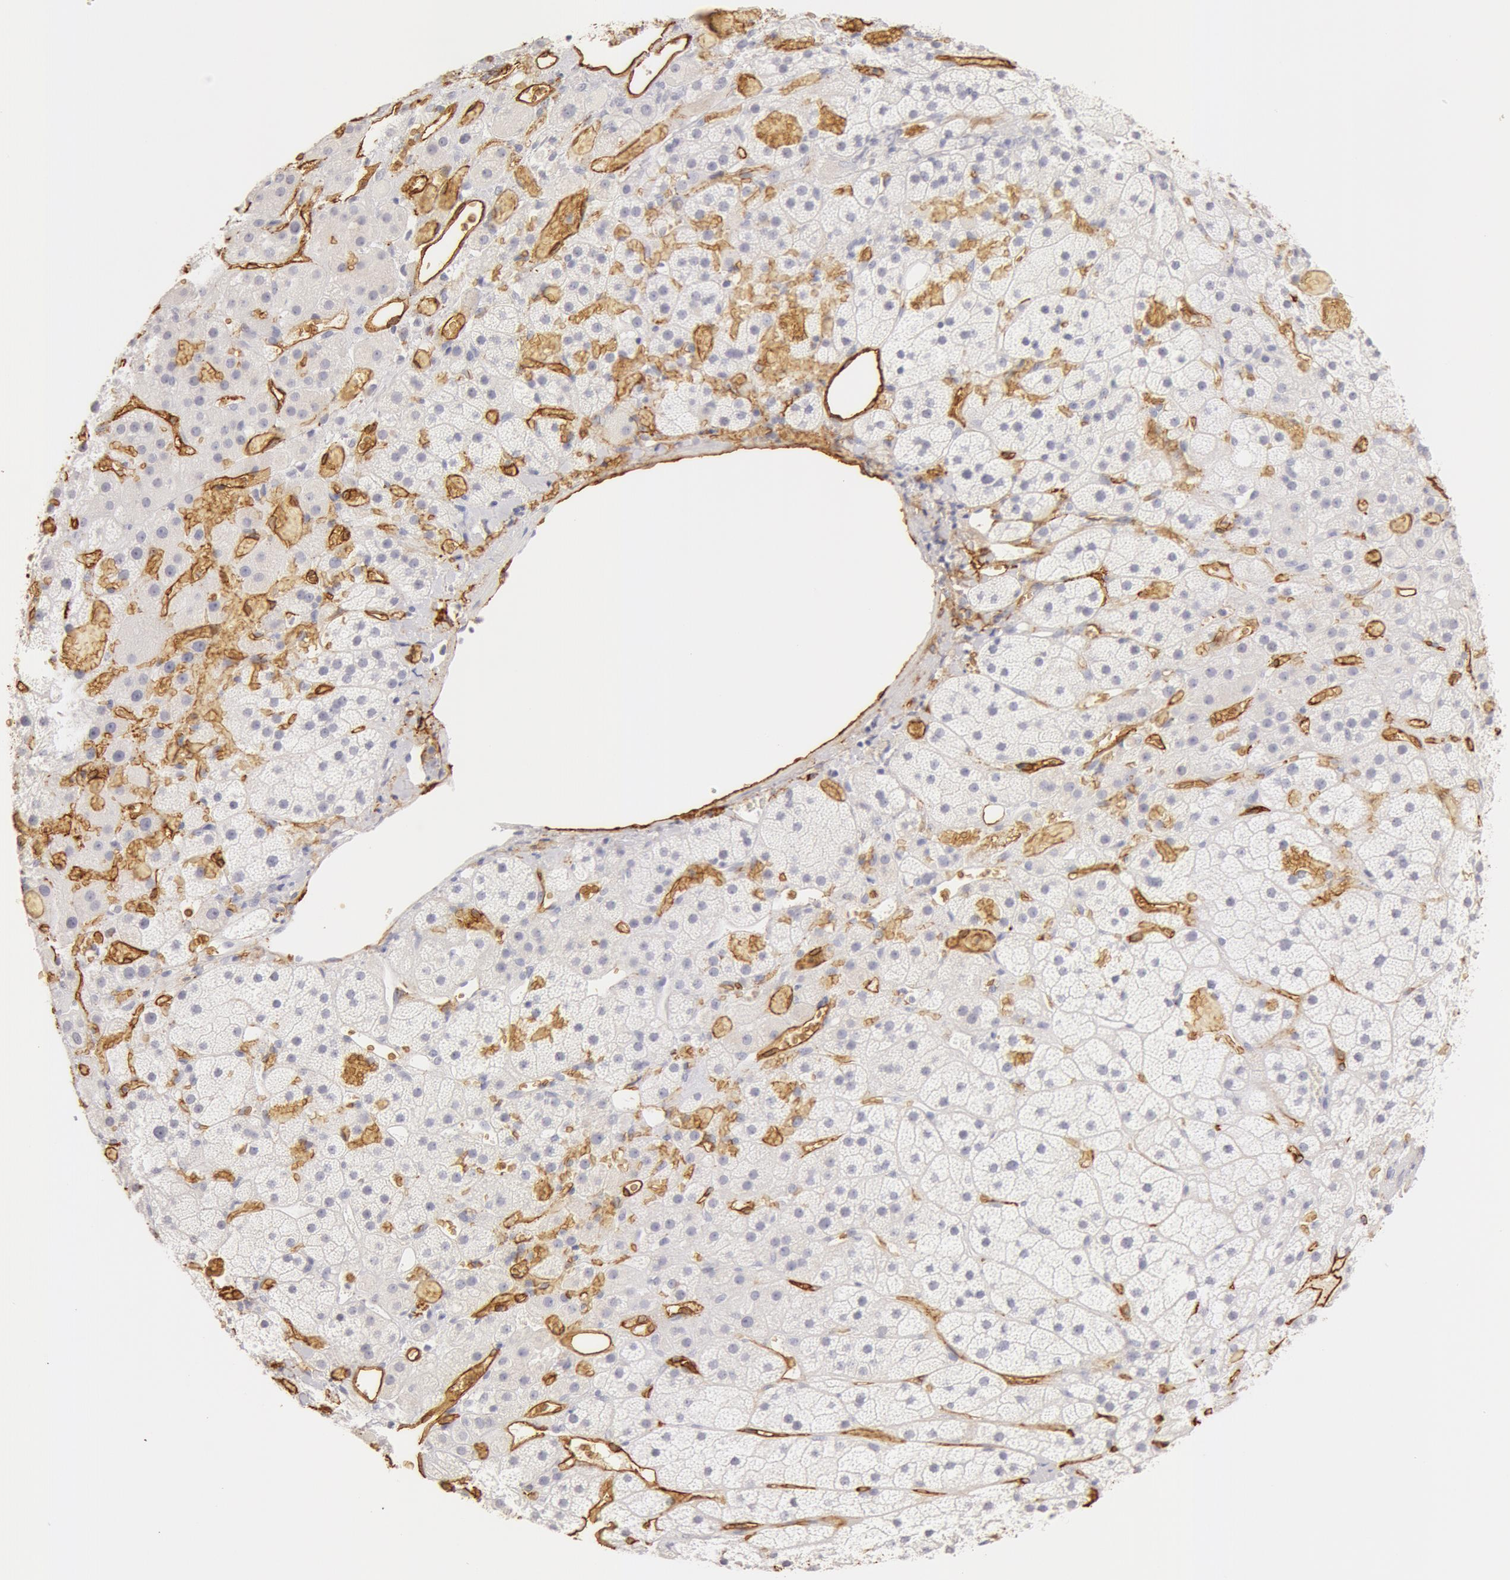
{"staining": {"intensity": "negative", "quantity": "none", "location": "none"}, "tissue": "adrenal gland", "cell_type": "Glandular cells", "image_type": "normal", "snomed": [{"axis": "morphology", "description": "Normal tissue, NOS"}, {"axis": "topography", "description": "Adrenal gland"}], "caption": "IHC of benign human adrenal gland reveals no positivity in glandular cells.", "gene": "AQP1", "patient": {"sex": "male", "age": 57}}